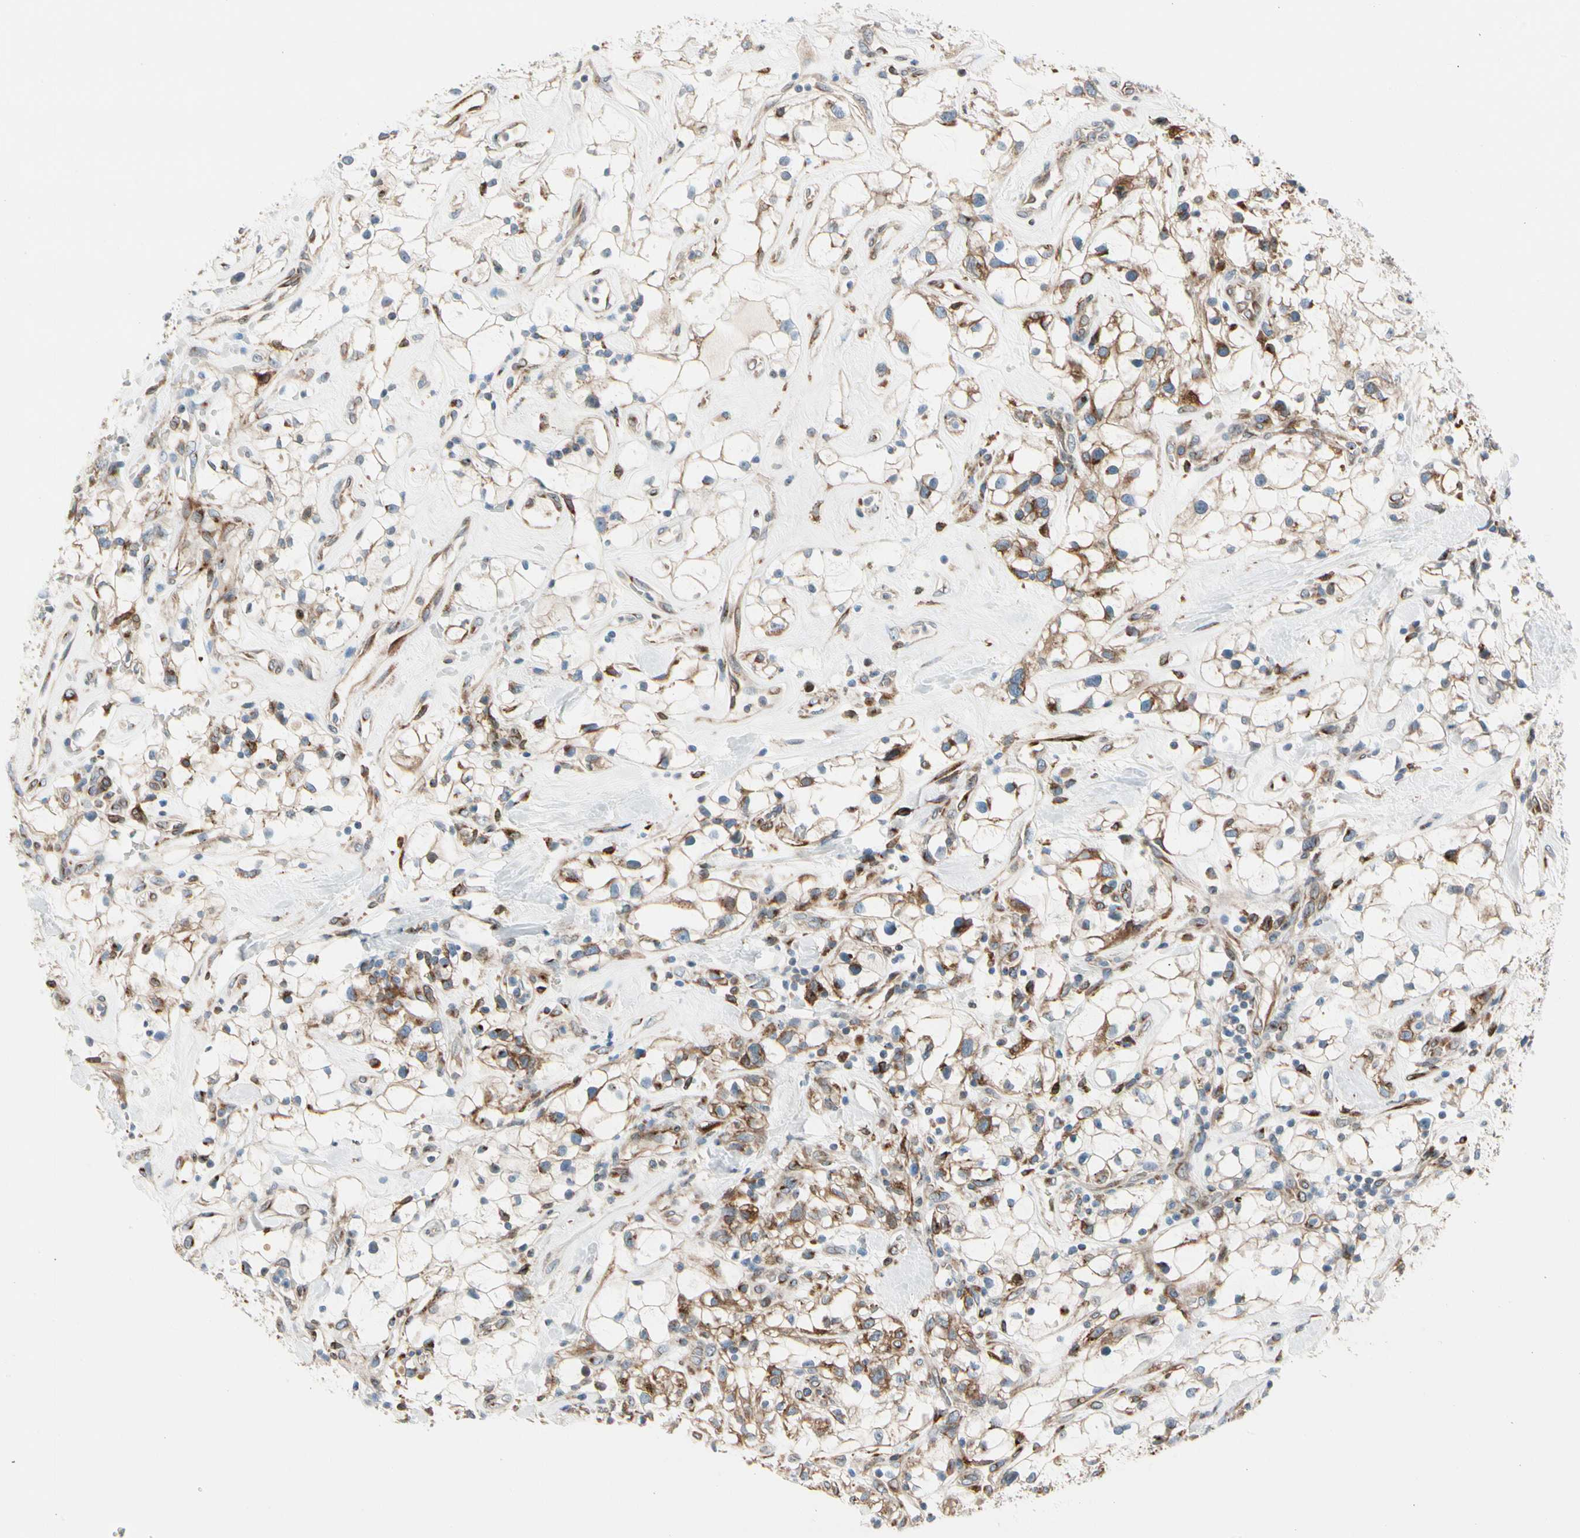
{"staining": {"intensity": "moderate", "quantity": "25%-75%", "location": "cytoplasmic/membranous"}, "tissue": "renal cancer", "cell_type": "Tumor cells", "image_type": "cancer", "snomed": [{"axis": "morphology", "description": "Adenocarcinoma, NOS"}, {"axis": "topography", "description": "Kidney"}], "caption": "There is medium levels of moderate cytoplasmic/membranous positivity in tumor cells of adenocarcinoma (renal), as demonstrated by immunohistochemical staining (brown color).", "gene": "NUCB1", "patient": {"sex": "female", "age": 60}}